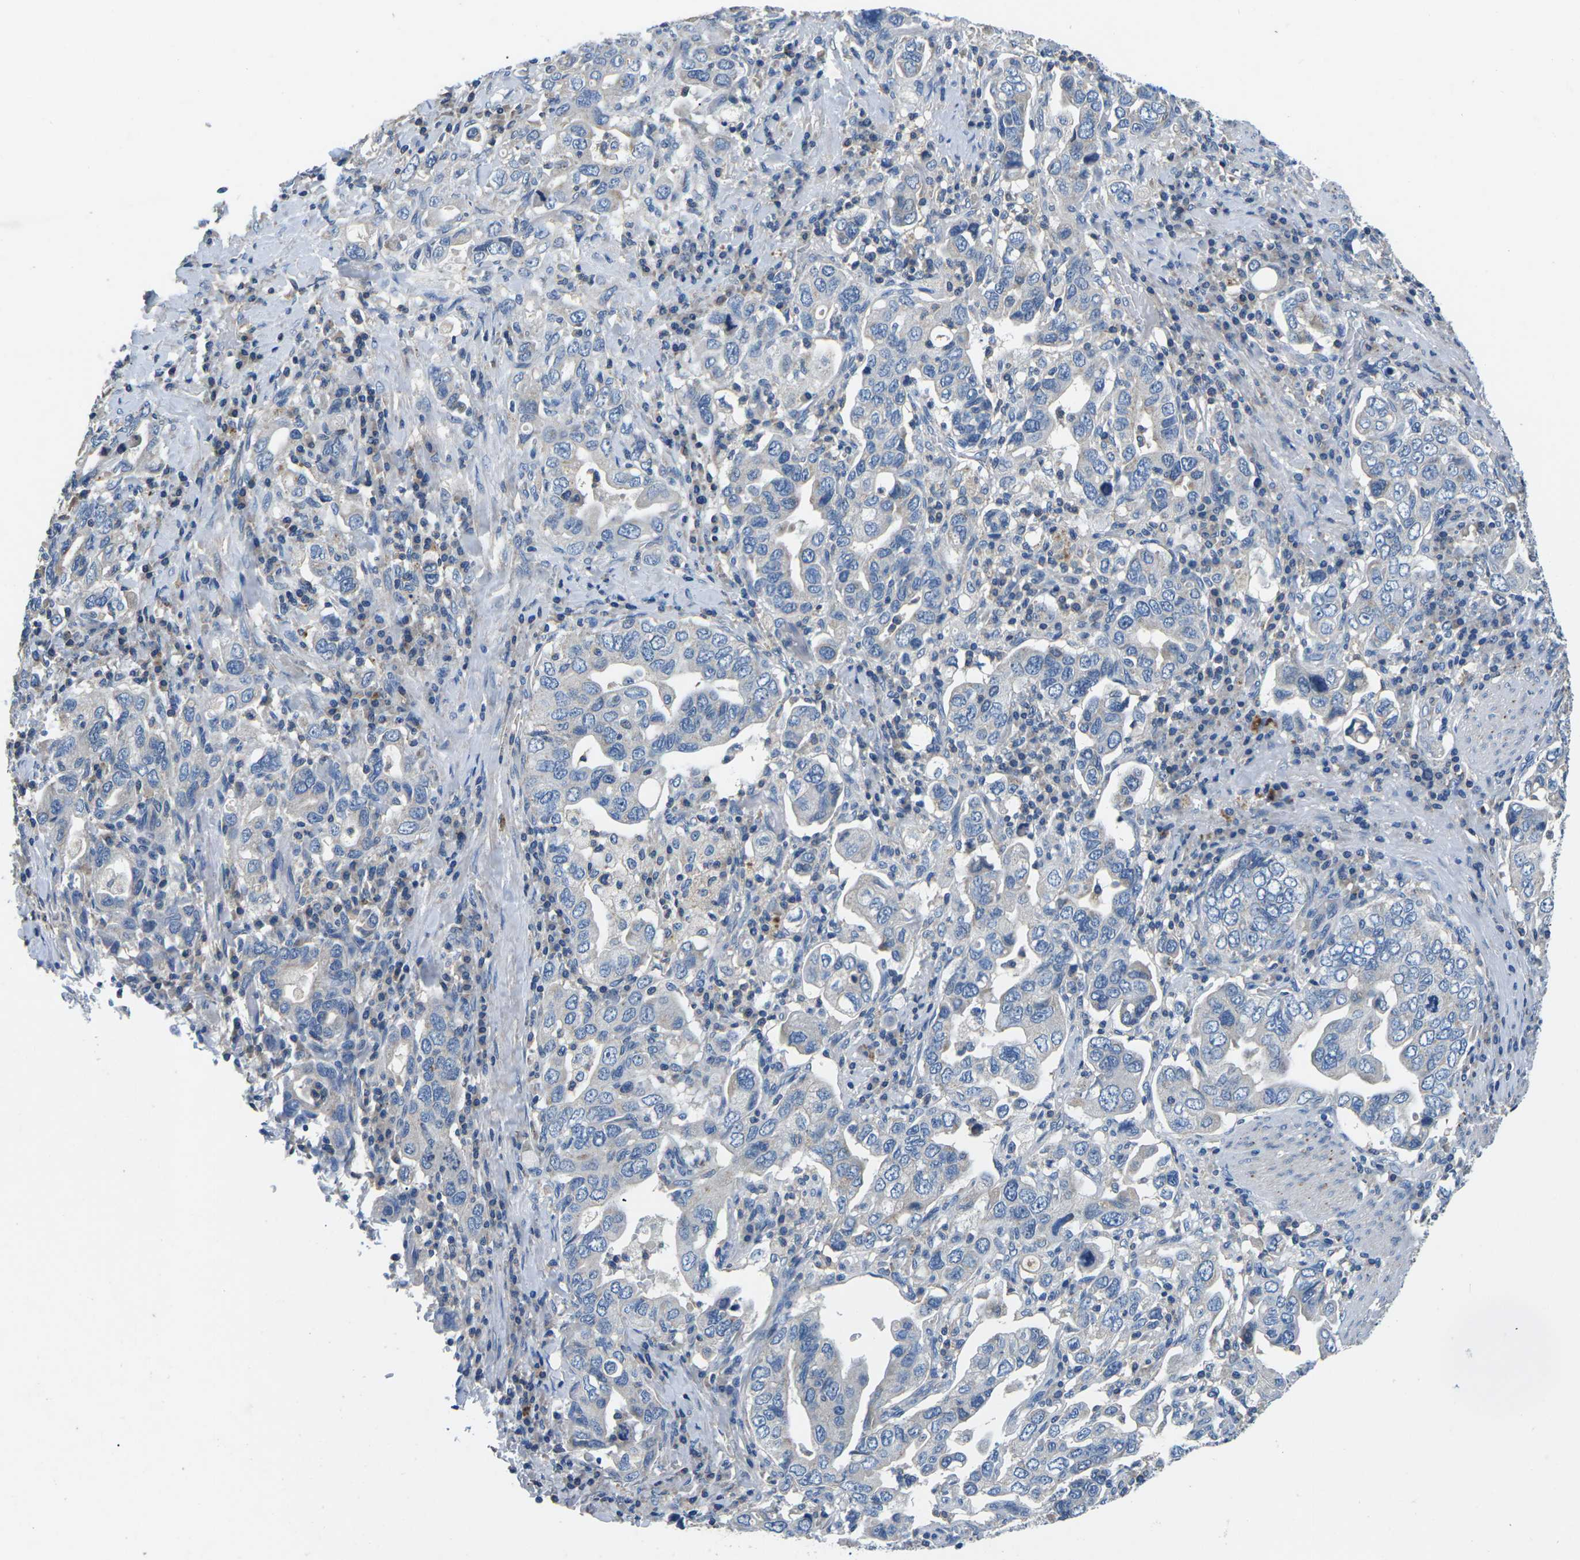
{"staining": {"intensity": "negative", "quantity": "none", "location": "none"}, "tissue": "stomach cancer", "cell_type": "Tumor cells", "image_type": "cancer", "snomed": [{"axis": "morphology", "description": "Adenocarcinoma, NOS"}, {"axis": "topography", "description": "Stomach, upper"}], "caption": "Immunohistochemistry of human adenocarcinoma (stomach) reveals no expression in tumor cells. Nuclei are stained in blue.", "gene": "PDCD6IP", "patient": {"sex": "male", "age": 62}}